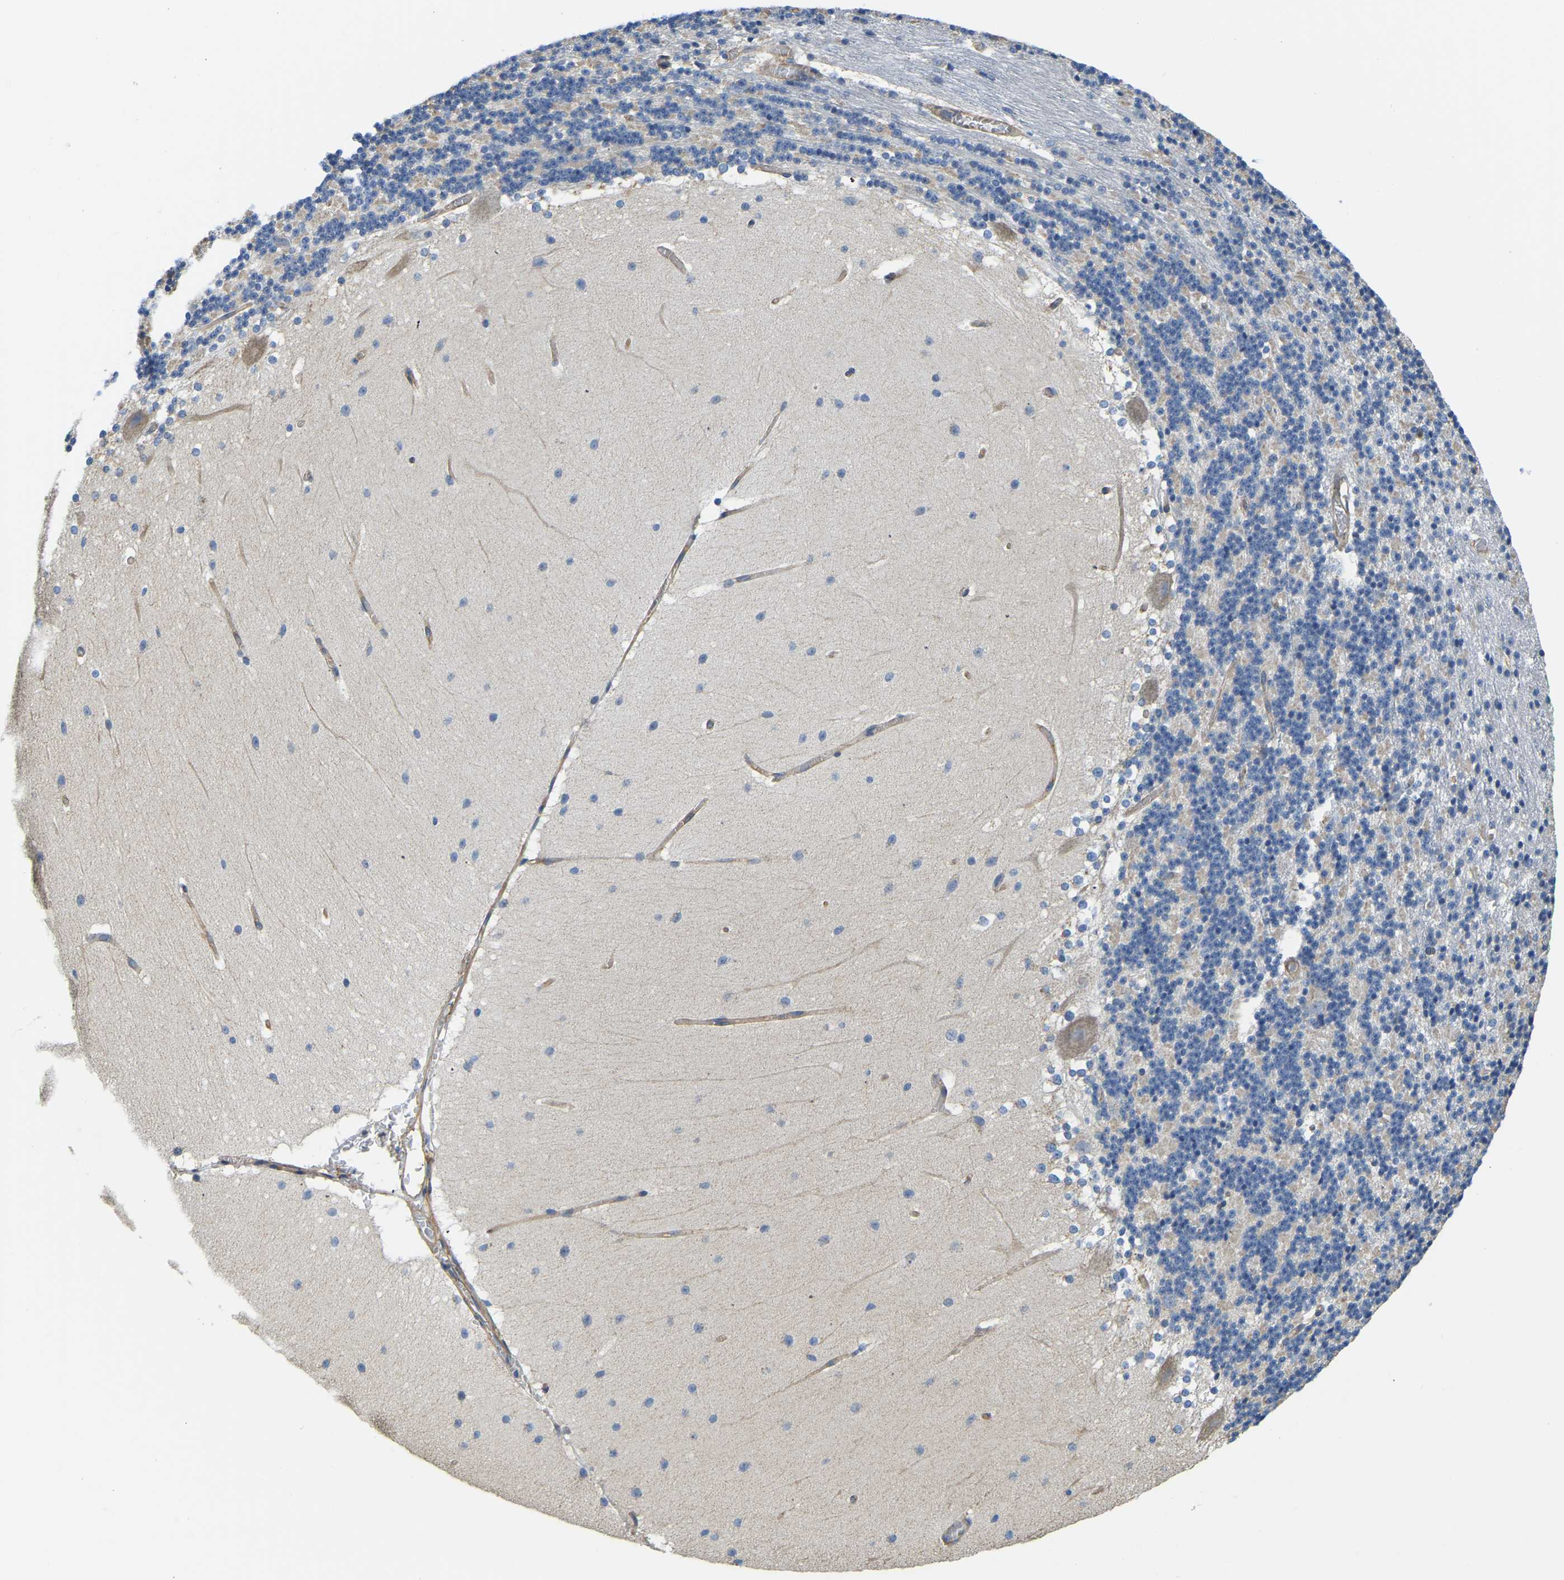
{"staining": {"intensity": "negative", "quantity": "none", "location": "none"}, "tissue": "cerebellum", "cell_type": "Cells in granular layer", "image_type": "normal", "snomed": [{"axis": "morphology", "description": "Normal tissue, NOS"}, {"axis": "topography", "description": "Cerebellum"}], "caption": "A high-resolution photomicrograph shows IHC staining of benign cerebellum, which exhibits no significant staining in cells in granular layer.", "gene": "AHNAK", "patient": {"sex": "female", "age": 19}}